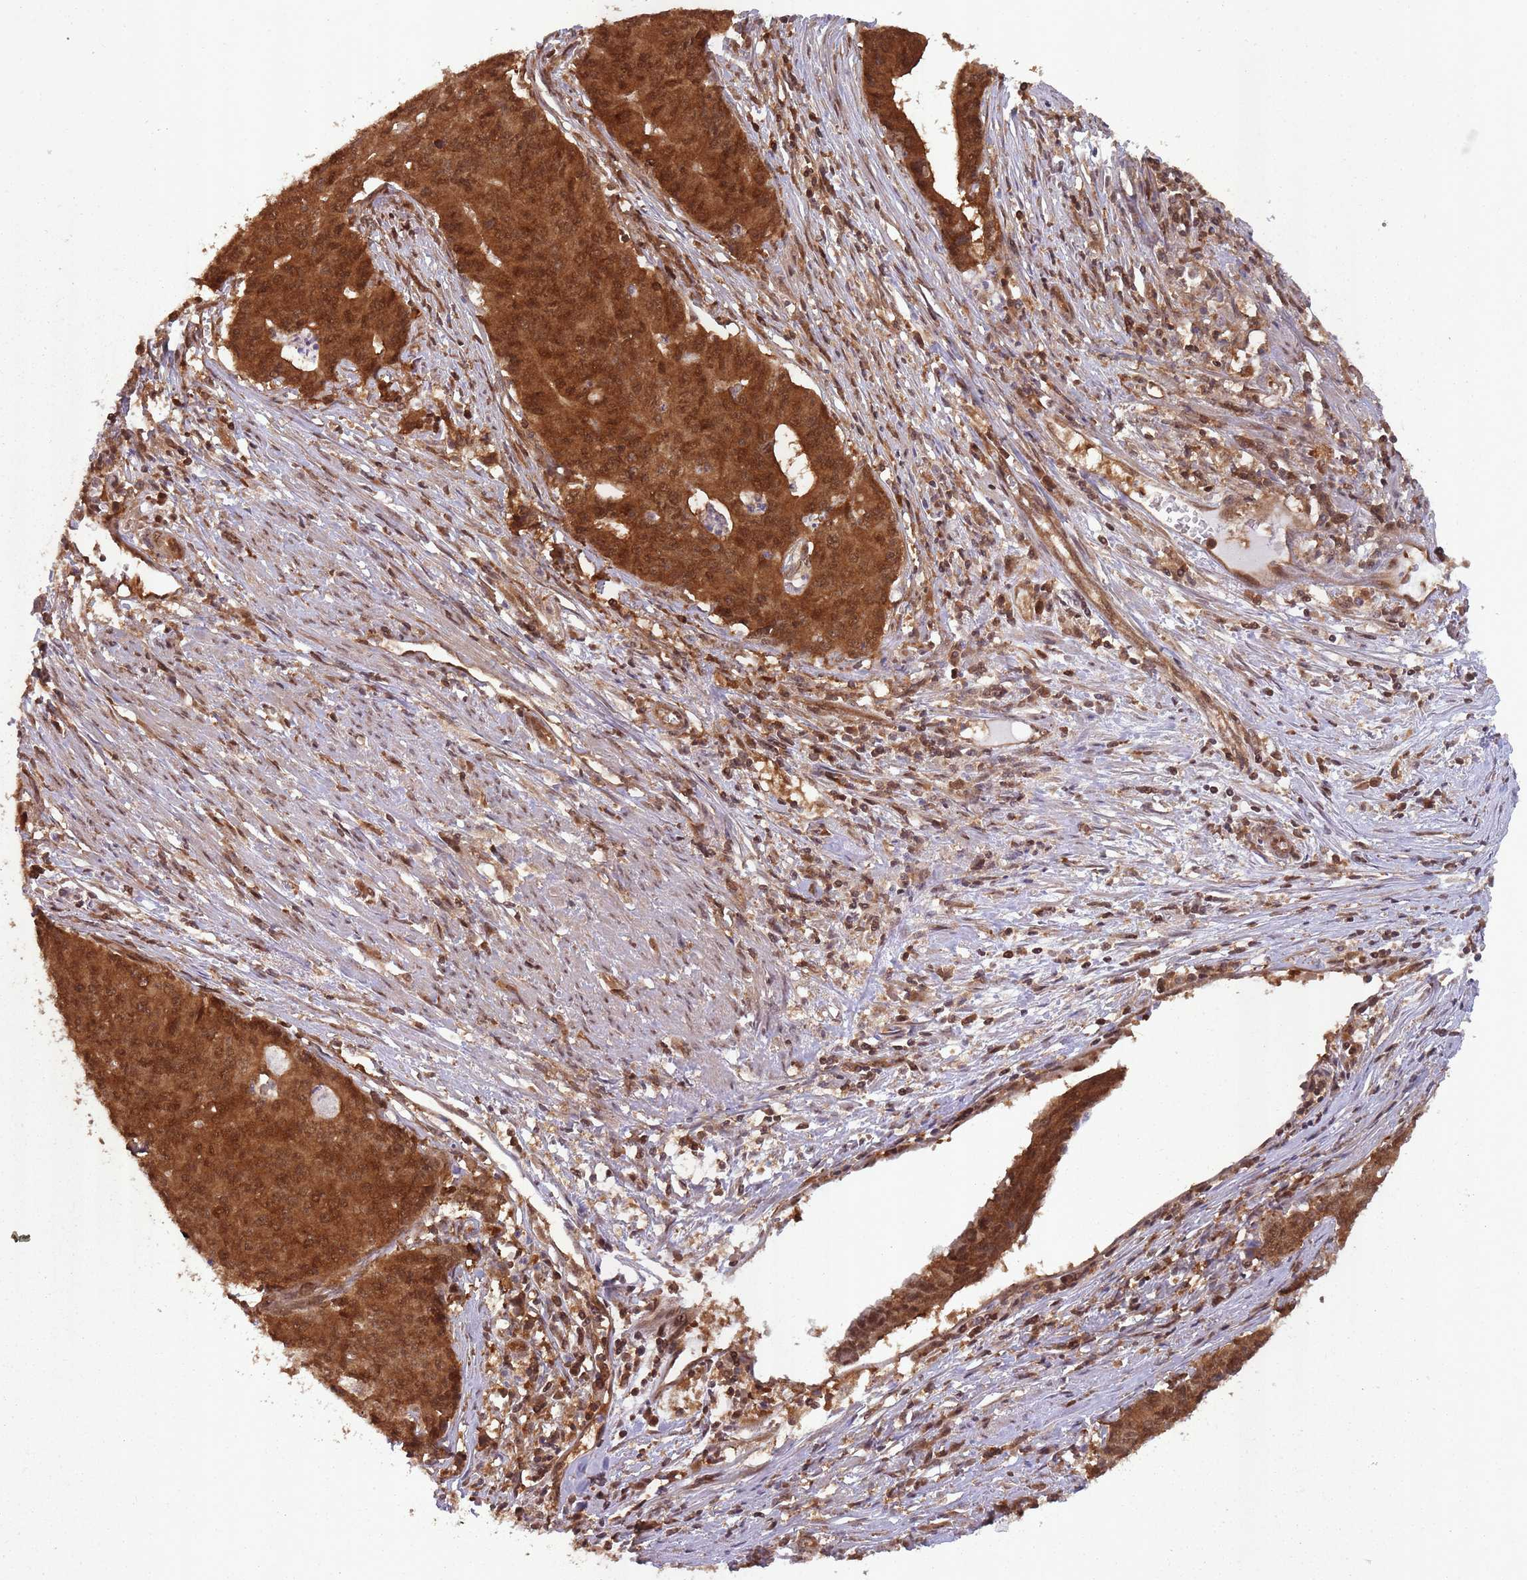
{"staining": {"intensity": "strong", "quantity": ">75%", "location": "cytoplasmic/membranous,nuclear"}, "tissue": "endometrial cancer", "cell_type": "Tumor cells", "image_type": "cancer", "snomed": [{"axis": "morphology", "description": "Adenocarcinoma, NOS"}, {"axis": "topography", "description": "Endometrium"}], "caption": "A high amount of strong cytoplasmic/membranous and nuclear expression is present in approximately >75% of tumor cells in endometrial cancer tissue. The staining is performed using DAB (3,3'-diaminobenzidine) brown chromogen to label protein expression. The nuclei are counter-stained blue using hematoxylin.", "gene": "PPP6R3", "patient": {"sex": "female", "age": 59}}